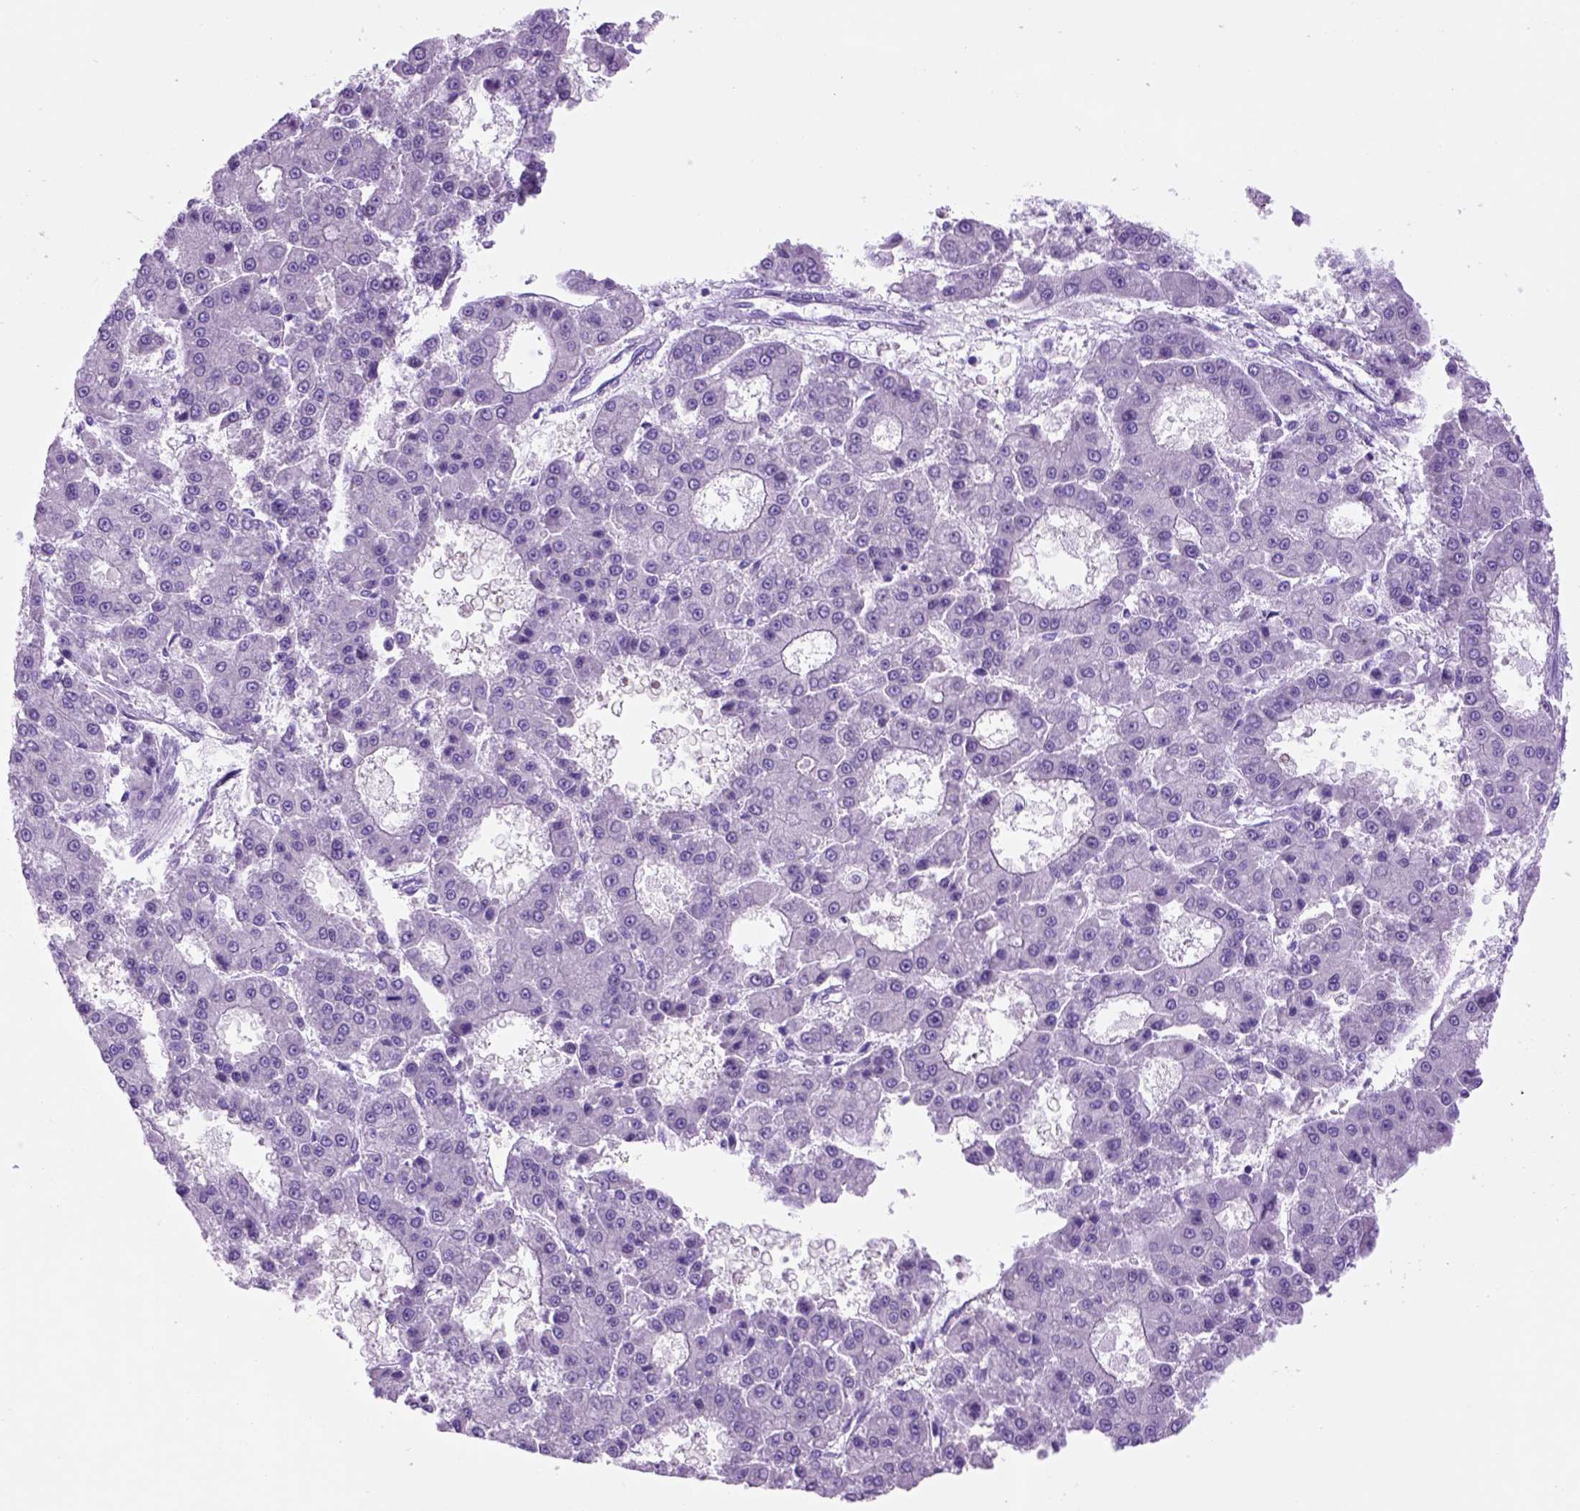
{"staining": {"intensity": "negative", "quantity": "none", "location": "none"}, "tissue": "liver cancer", "cell_type": "Tumor cells", "image_type": "cancer", "snomed": [{"axis": "morphology", "description": "Carcinoma, Hepatocellular, NOS"}, {"axis": "topography", "description": "Liver"}], "caption": "A high-resolution micrograph shows immunohistochemistry (IHC) staining of liver cancer (hepatocellular carcinoma), which shows no significant positivity in tumor cells.", "gene": "HHIPL2", "patient": {"sex": "male", "age": 70}}